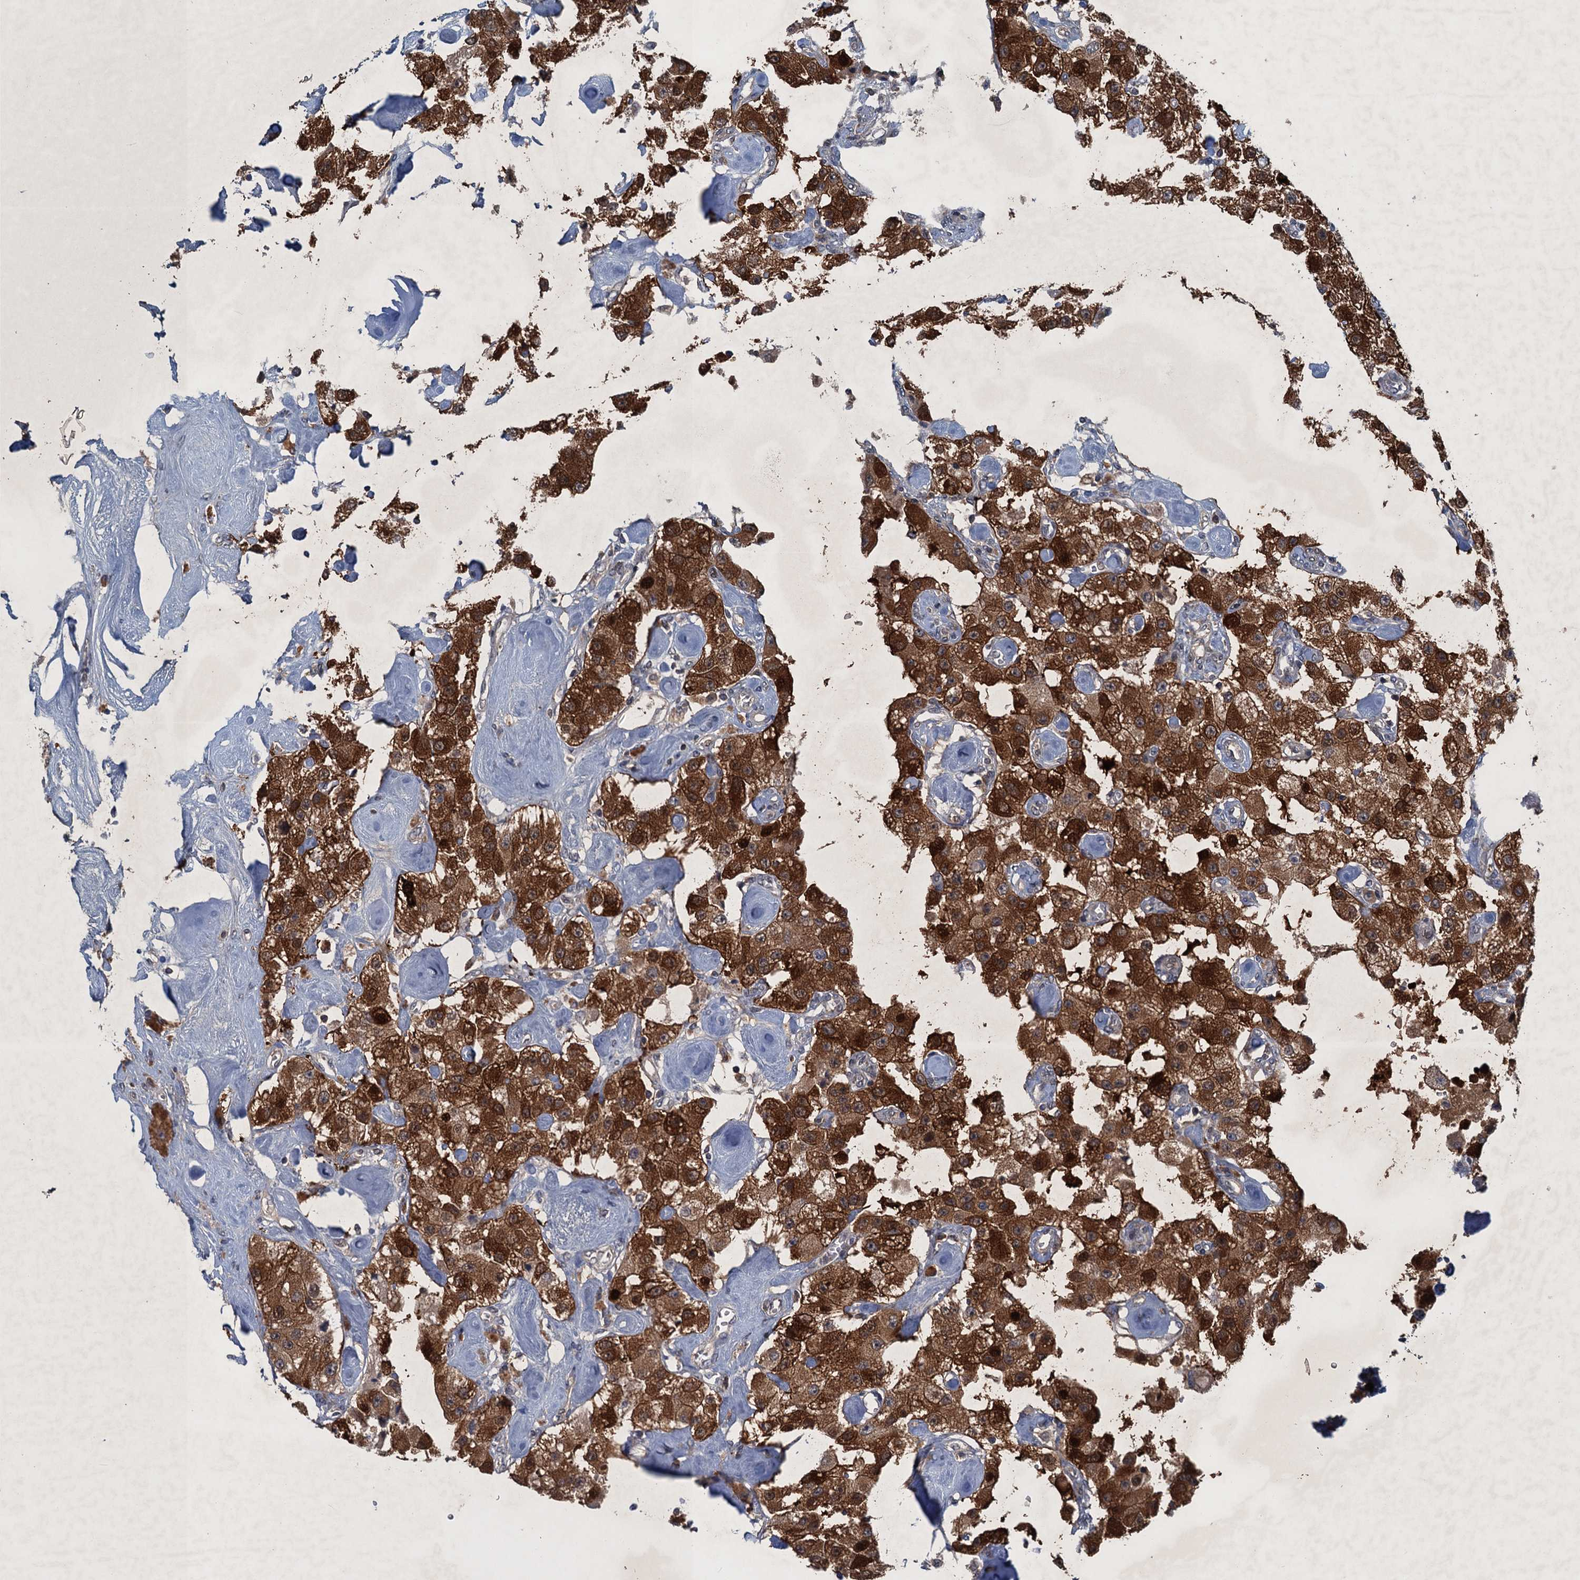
{"staining": {"intensity": "strong", "quantity": ">75%", "location": "cytoplasmic/membranous"}, "tissue": "carcinoid", "cell_type": "Tumor cells", "image_type": "cancer", "snomed": [{"axis": "morphology", "description": "Carcinoid, malignant, NOS"}, {"axis": "topography", "description": "Pancreas"}], "caption": "Immunohistochemistry (IHC) of human carcinoid reveals high levels of strong cytoplasmic/membranous positivity in about >75% of tumor cells.", "gene": "RNF165", "patient": {"sex": "male", "age": 41}}